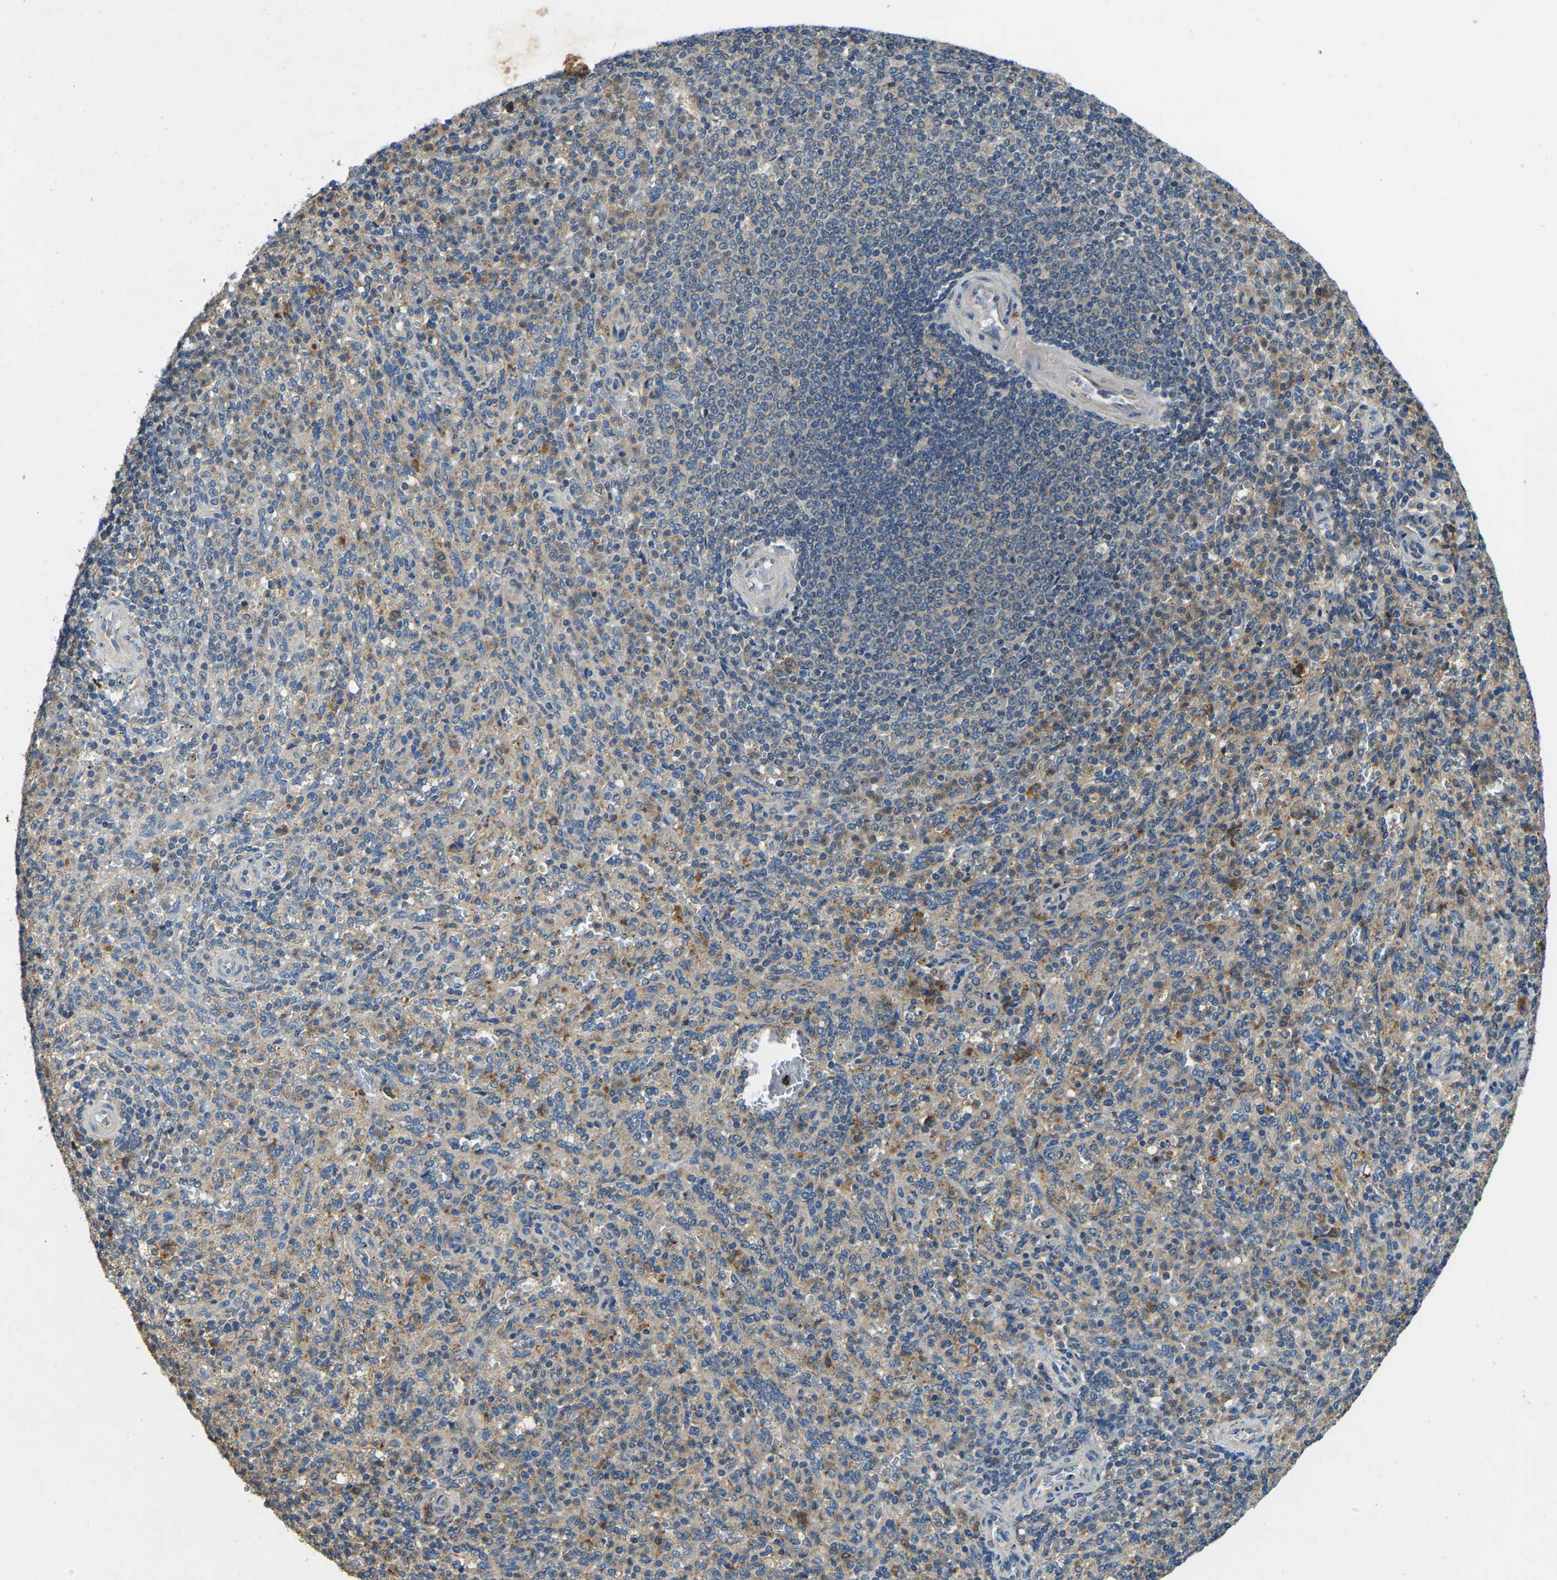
{"staining": {"intensity": "moderate", "quantity": "25%-75%", "location": "cytoplasmic/membranous"}, "tissue": "spleen", "cell_type": "Cells in red pulp", "image_type": "normal", "snomed": [{"axis": "morphology", "description": "Normal tissue, NOS"}, {"axis": "topography", "description": "Spleen"}], "caption": "Human spleen stained for a protein (brown) exhibits moderate cytoplasmic/membranous positive positivity in about 25%-75% of cells in red pulp.", "gene": "ATP8B1", "patient": {"sex": "male", "age": 36}}